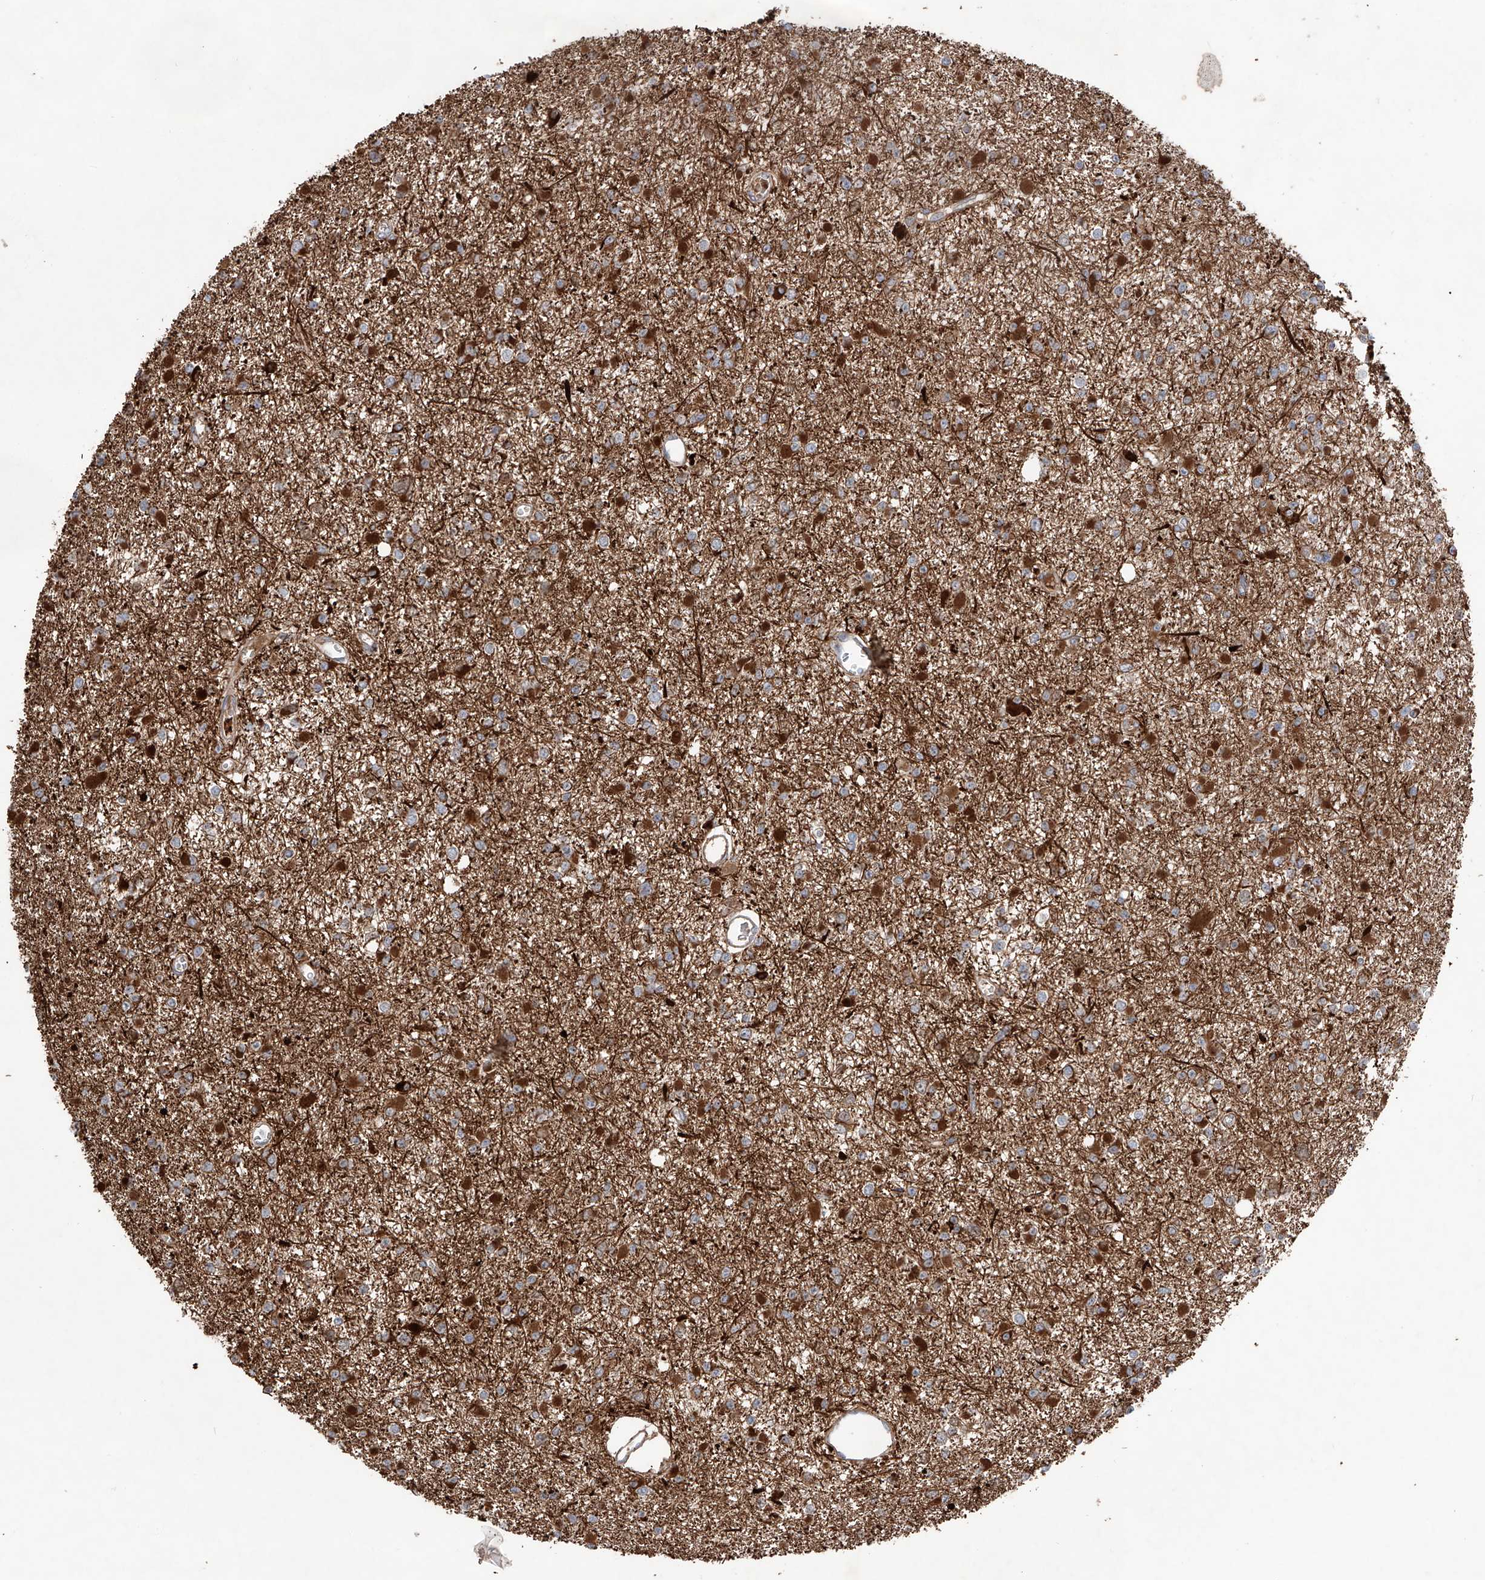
{"staining": {"intensity": "moderate", "quantity": ">75%", "location": "cytoplasmic/membranous"}, "tissue": "glioma", "cell_type": "Tumor cells", "image_type": "cancer", "snomed": [{"axis": "morphology", "description": "Glioma, malignant, Low grade"}, {"axis": "topography", "description": "Brain"}], "caption": "Human glioma stained with a protein marker shows moderate staining in tumor cells.", "gene": "EDN1", "patient": {"sex": "female", "age": 22}}